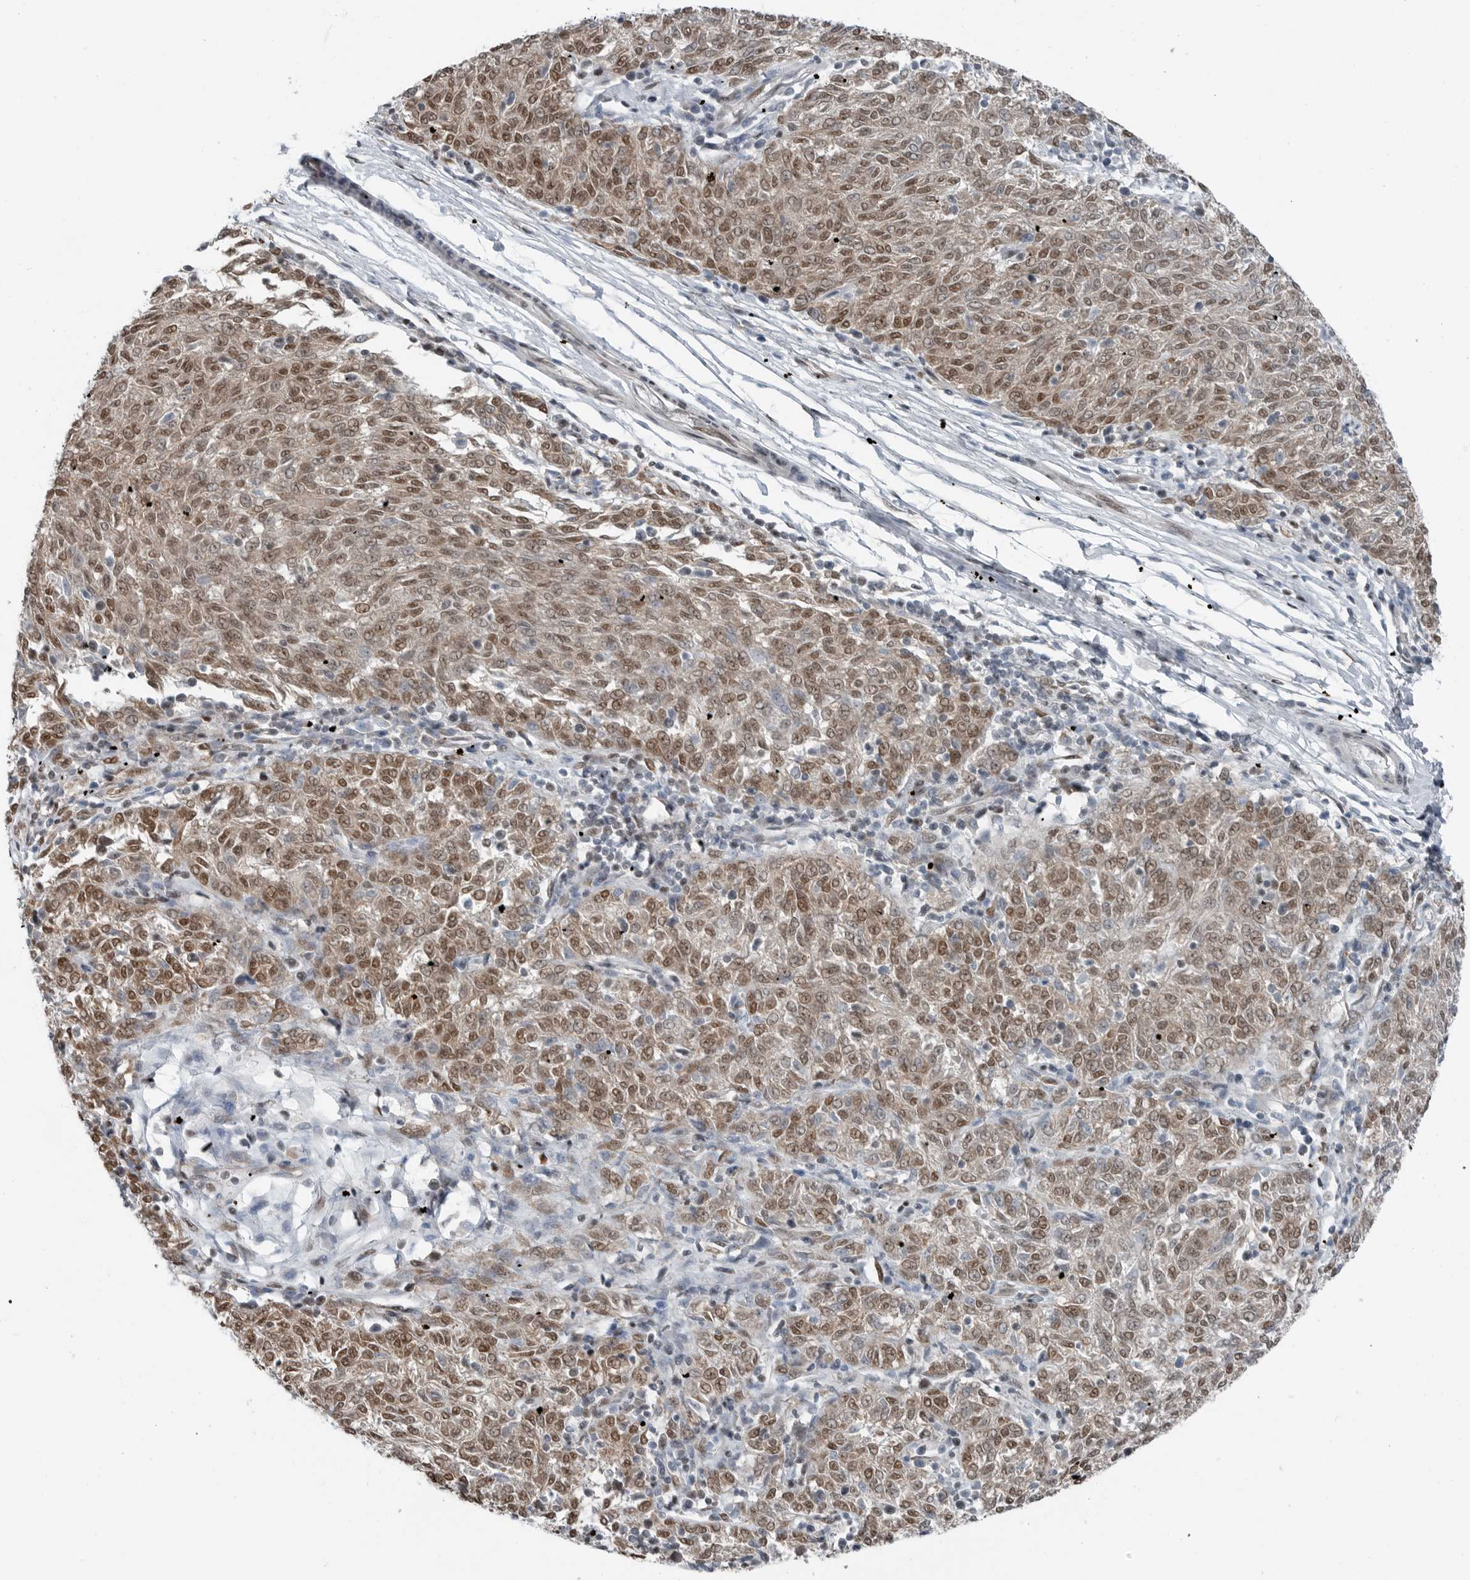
{"staining": {"intensity": "moderate", "quantity": ">75%", "location": "cytoplasmic/membranous,nuclear"}, "tissue": "melanoma", "cell_type": "Tumor cells", "image_type": "cancer", "snomed": [{"axis": "morphology", "description": "Malignant melanoma, NOS"}, {"axis": "topography", "description": "Skin"}], "caption": "Malignant melanoma tissue demonstrates moderate cytoplasmic/membranous and nuclear expression in approximately >75% of tumor cells", "gene": "BLZF1", "patient": {"sex": "female", "age": 72}}